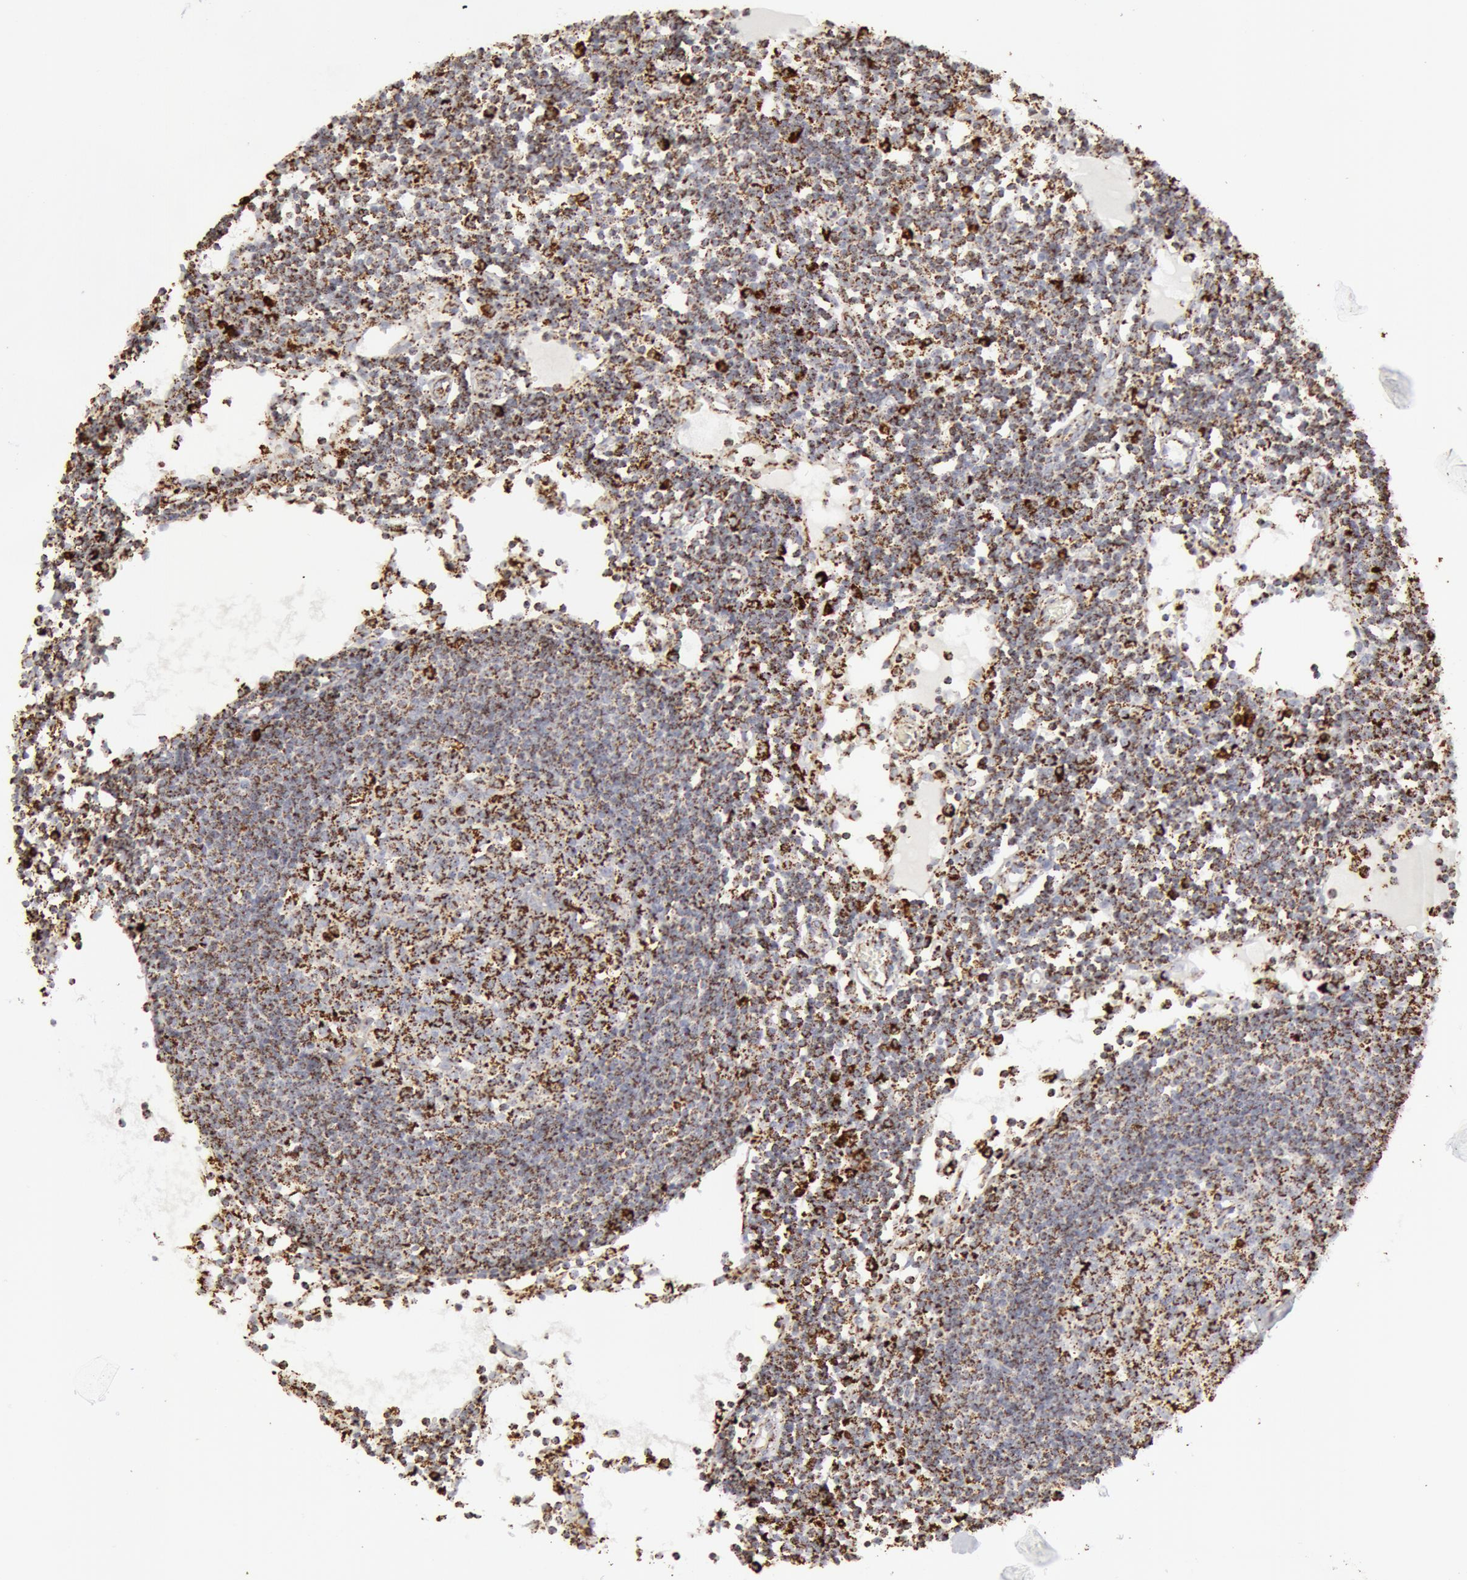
{"staining": {"intensity": "moderate", "quantity": "25%-75%", "location": "cytoplasmic/membranous"}, "tissue": "lymph node", "cell_type": "Germinal center cells", "image_type": "normal", "snomed": [{"axis": "morphology", "description": "Normal tissue, NOS"}, {"axis": "topography", "description": "Lymph node"}], "caption": "Brown immunohistochemical staining in benign human lymph node shows moderate cytoplasmic/membranous expression in about 25%-75% of germinal center cells. The protein of interest is shown in brown color, while the nuclei are stained blue.", "gene": "ATP5F1B", "patient": {"sex": "female", "age": 55}}